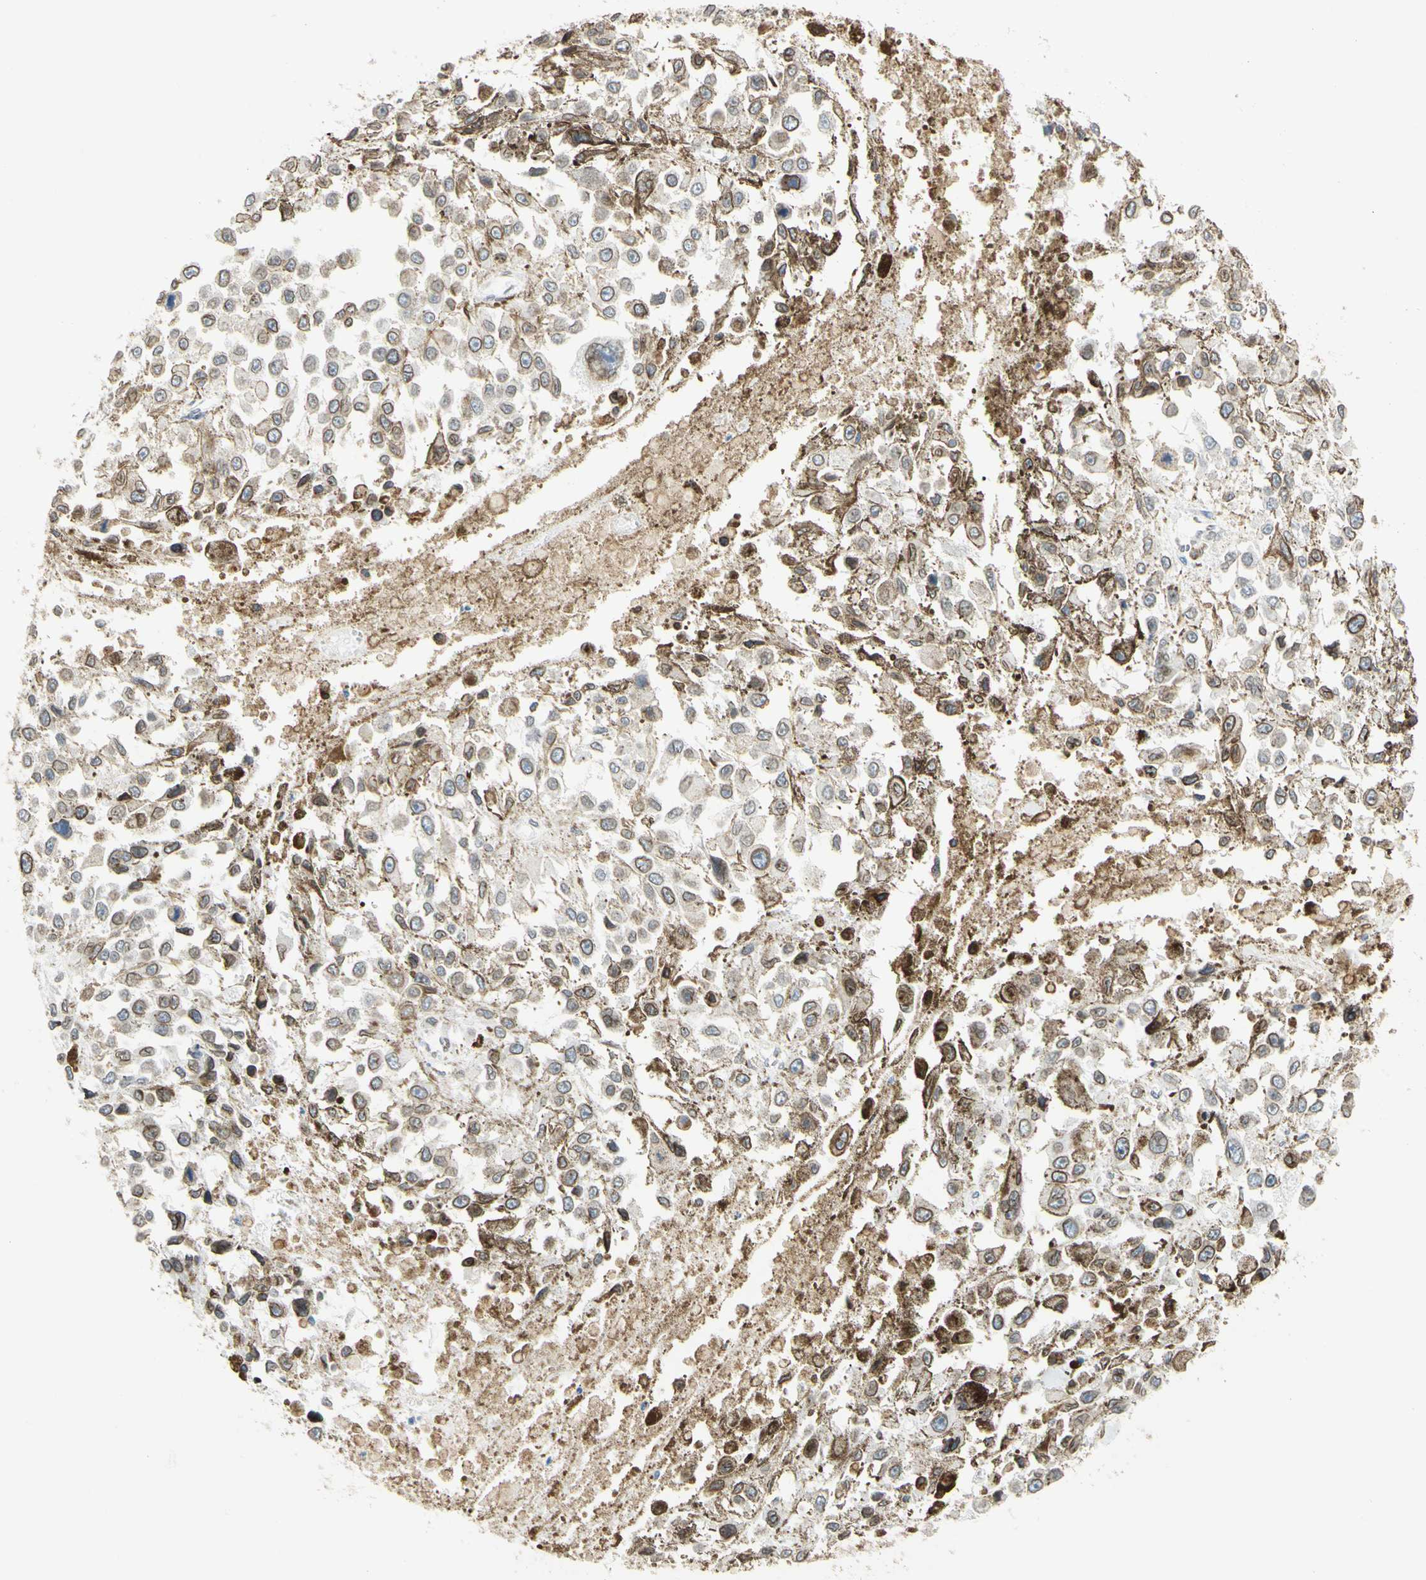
{"staining": {"intensity": "moderate", "quantity": ">75%", "location": "cytoplasmic/membranous,nuclear"}, "tissue": "melanoma", "cell_type": "Tumor cells", "image_type": "cancer", "snomed": [{"axis": "morphology", "description": "Malignant melanoma, Metastatic site"}, {"axis": "topography", "description": "Lymph node"}], "caption": "A medium amount of moderate cytoplasmic/membranous and nuclear expression is seen in approximately >75% of tumor cells in melanoma tissue. (Brightfield microscopy of DAB IHC at high magnification).", "gene": "SUN1", "patient": {"sex": "male", "age": 59}}